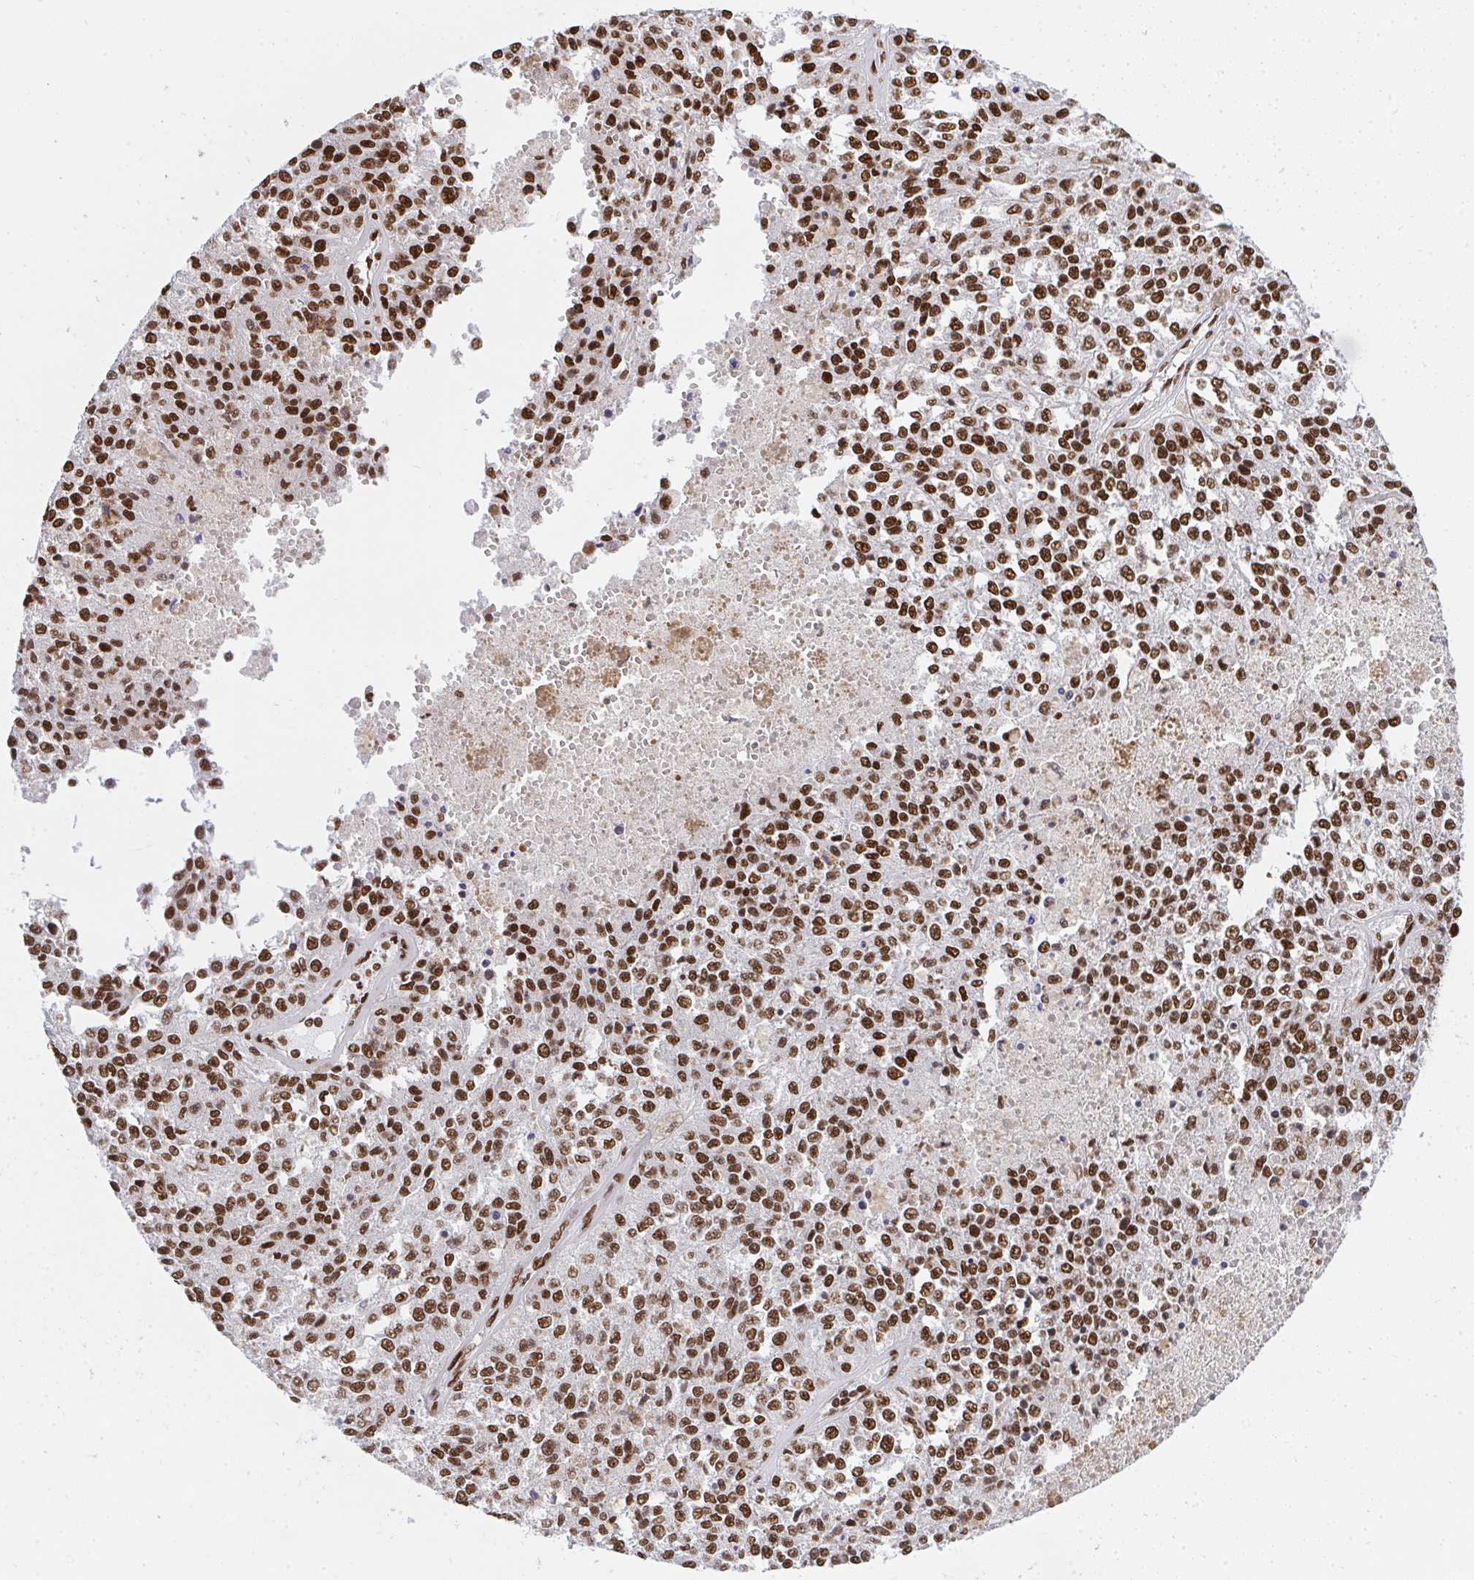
{"staining": {"intensity": "moderate", "quantity": ">75%", "location": "nuclear"}, "tissue": "melanoma", "cell_type": "Tumor cells", "image_type": "cancer", "snomed": [{"axis": "morphology", "description": "Malignant melanoma, Metastatic site"}, {"axis": "topography", "description": "Lymph node"}], "caption": "A brown stain highlights moderate nuclear positivity of a protein in human malignant melanoma (metastatic site) tumor cells. (Stains: DAB in brown, nuclei in blue, Microscopy: brightfield microscopy at high magnification).", "gene": "HNRNPL", "patient": {"sex": "female", "age": 64}}